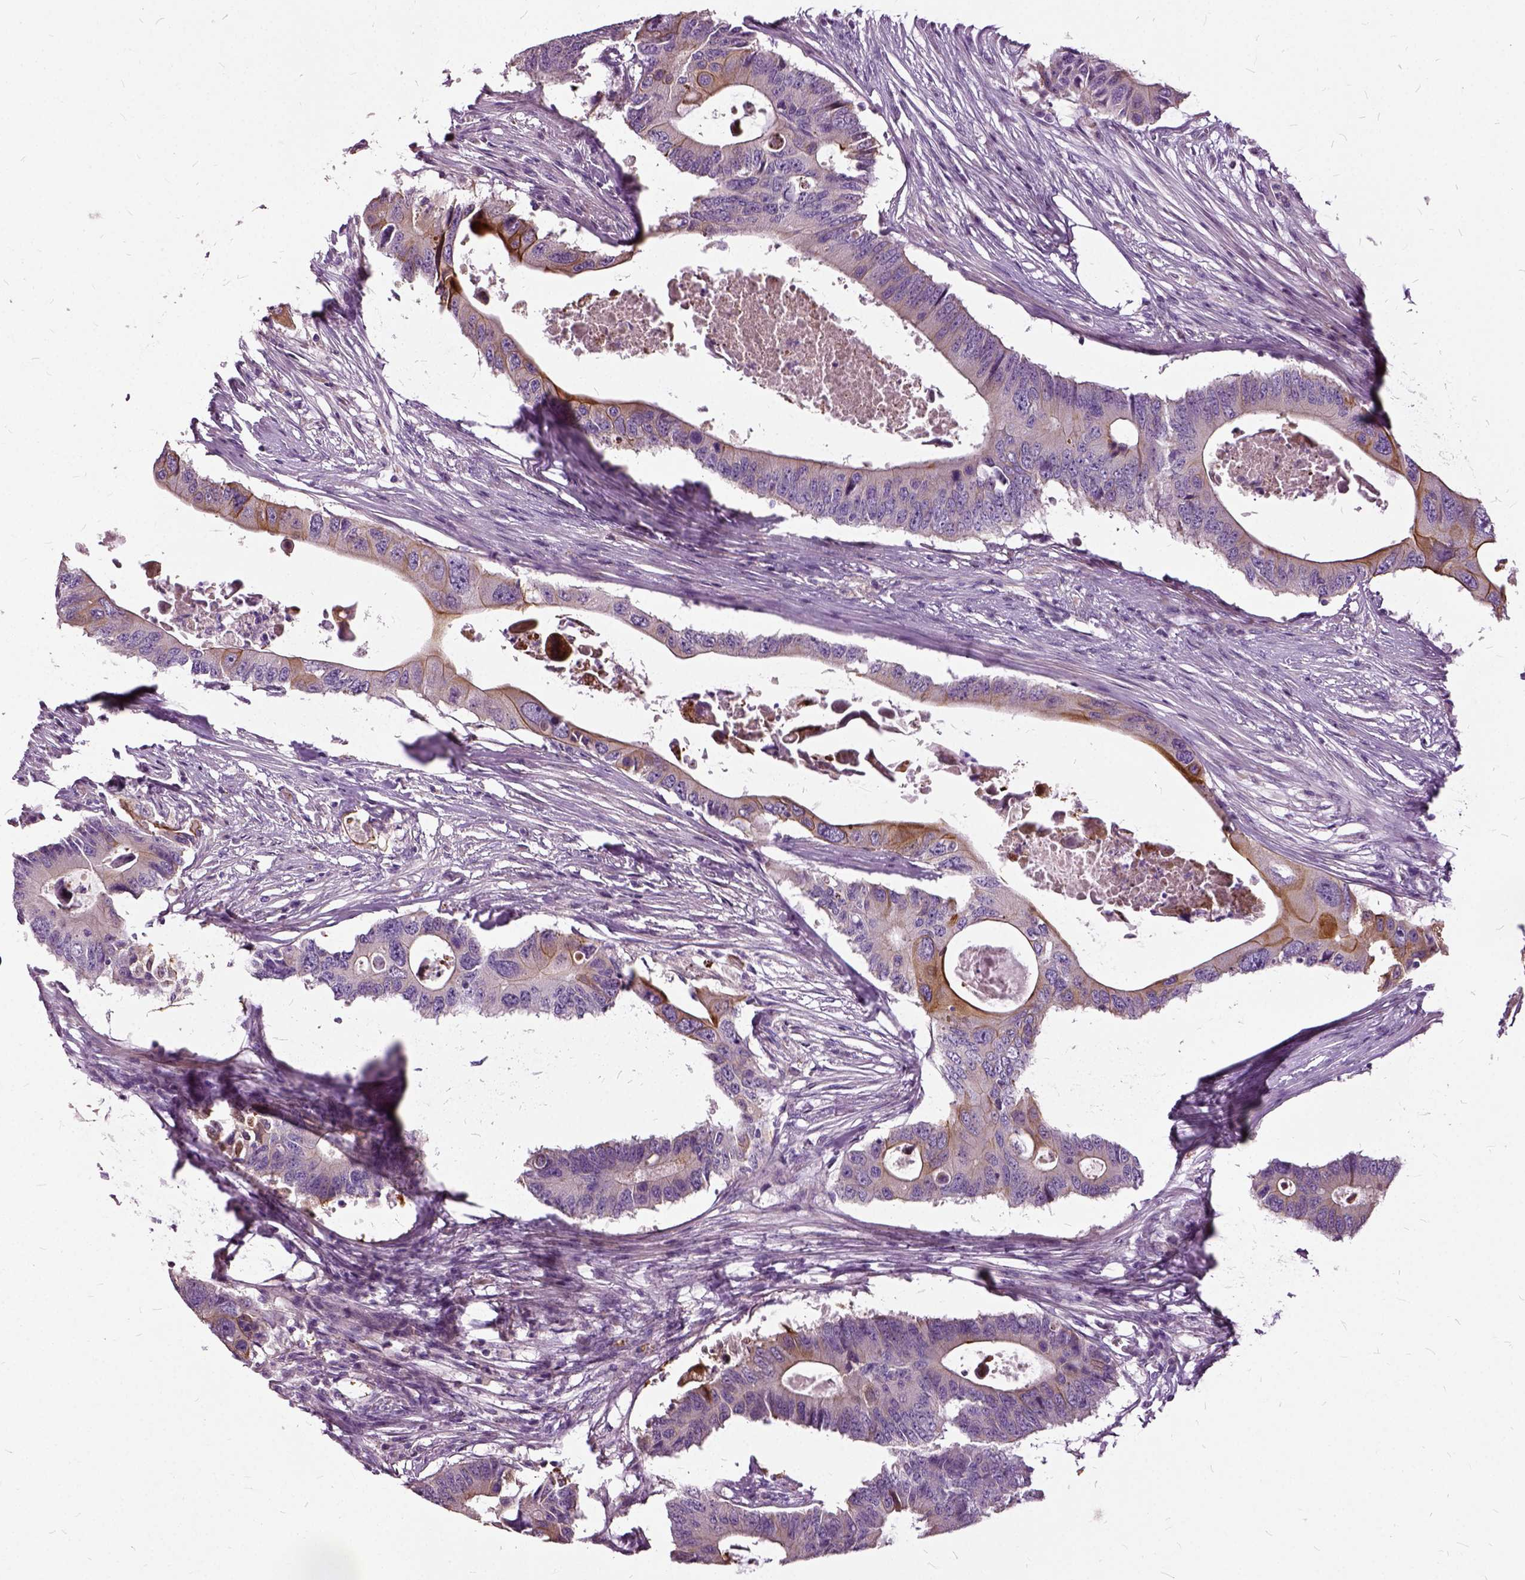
{"staining": {"intensity": "moderate", "quantity": "<25%", "location": "cytoplasmic/membranous"}, "tissue": "colorectal cancer", "cell_type": "Tumor cells", "image_type": "cancer", "snomed": [{"axis": "morphology", "description": "Adenocarcinoma, NOS"}, {"axis": "topography", "description": "Colon"}], "caption": "IHC (DAB (3,3'-diaminobenzidine)) staining of human adenocarcinoma (colorectal) shows moderate cytoplasmic/membranous protein expression in about <25% of tumor cells.", "gene": "ILRUN", "patient": {"sex": "male", "age": 71}}